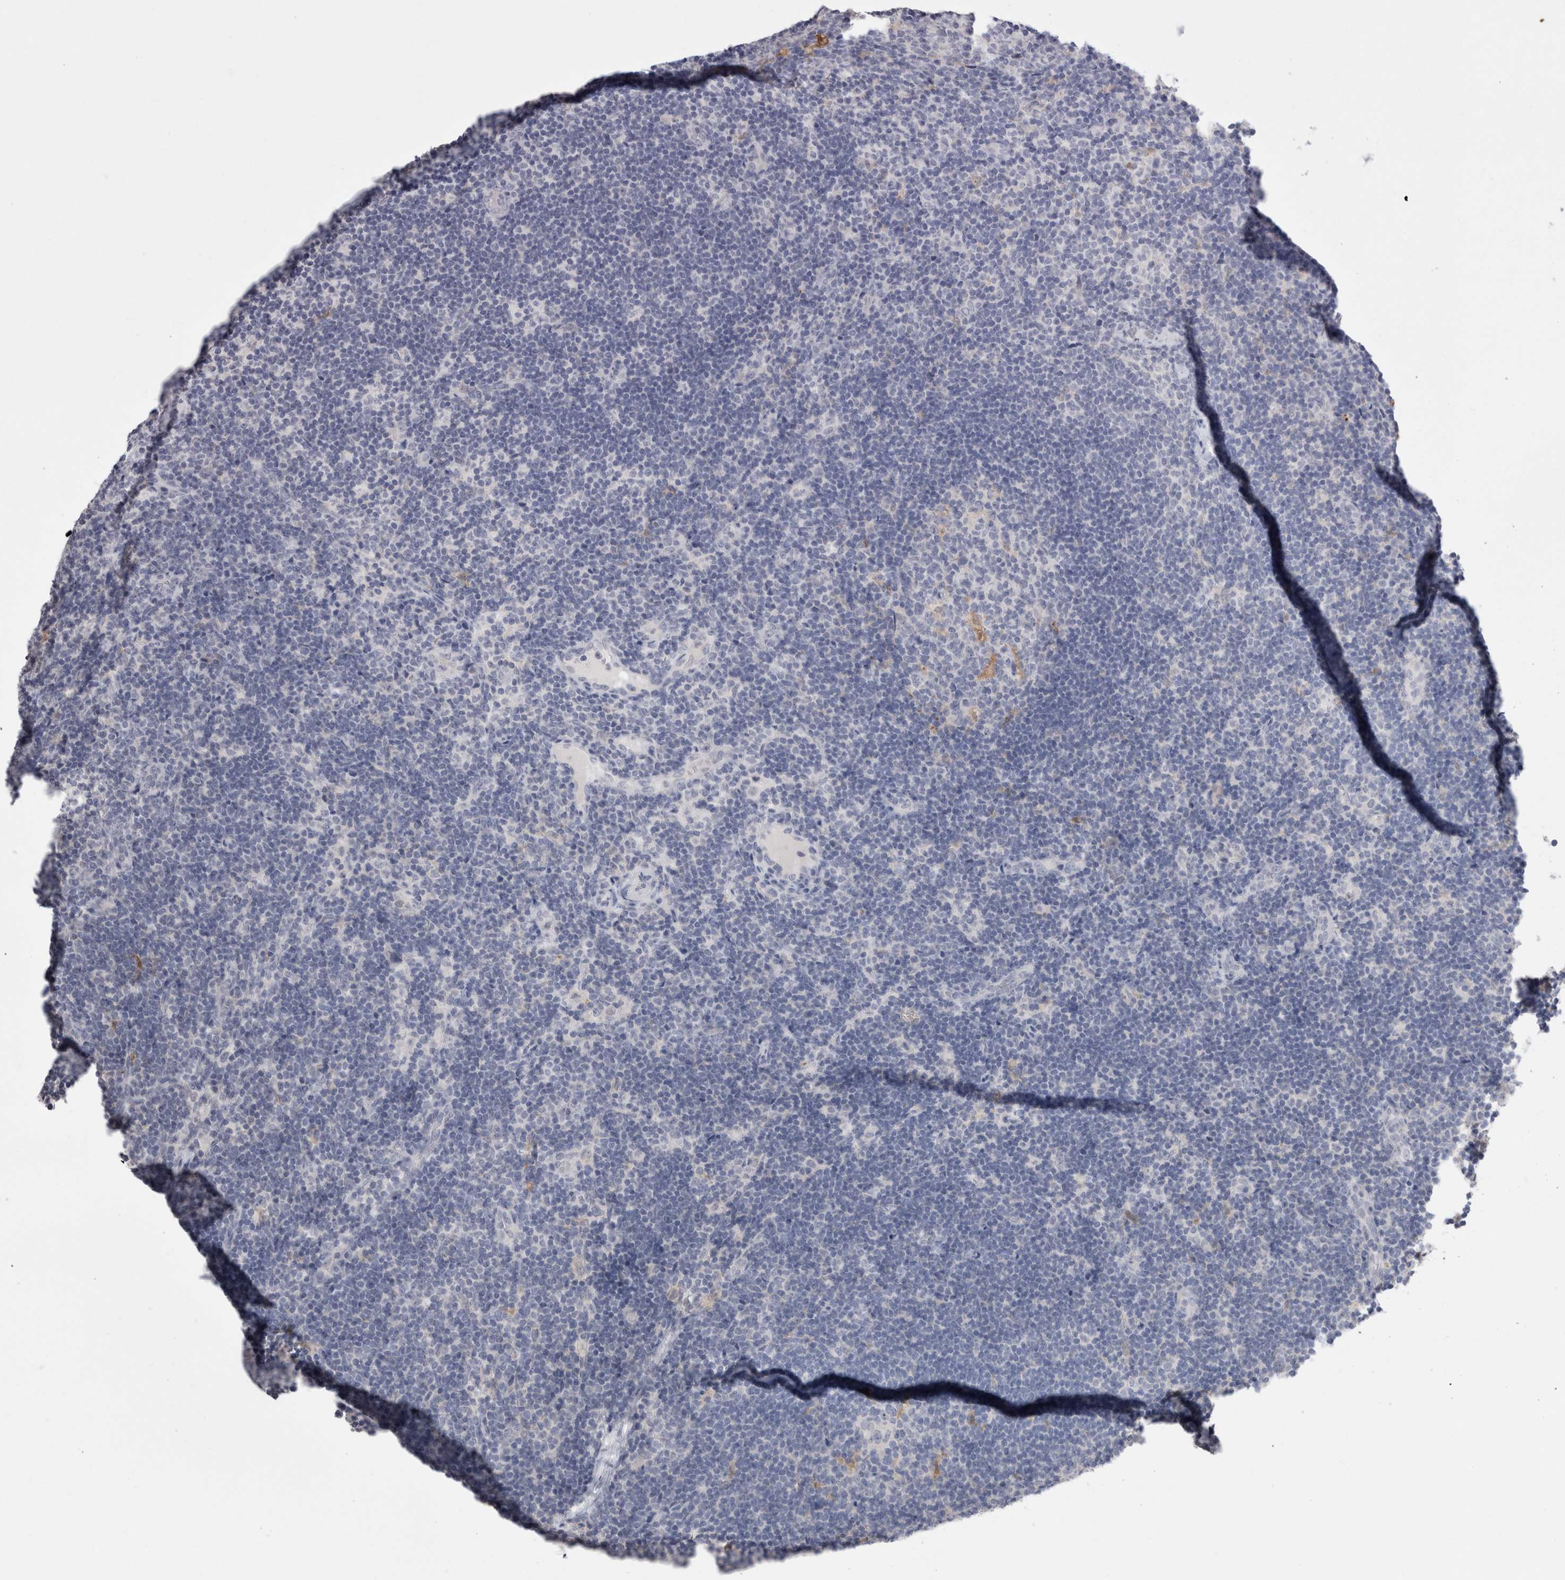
{"staining": {"intensity": "negative", "quantity": "none", "location": "none"}, "tissue": "lymph node", "cell_type": "Germinal center cells", "image_type": "normal", "snomed": [{"axis": "morphology", "description": "Normal tissue, NOS"}, {"axis": "topography", "description": "Lymph node"}], "caption": "This photomicrograph is of benign lymph node stained with immunohistochemistry (IHC) to label a protein in brown with the nuclei are counter-stained blue. There is no staining in germinal center cells. (Stains: DAB IHC with hematoxylin counter stain, Microscopy: brightfield microscopy at high magnification).", "gene": "SUCNR1", "patient": {"sex": "female", "age": 22}}